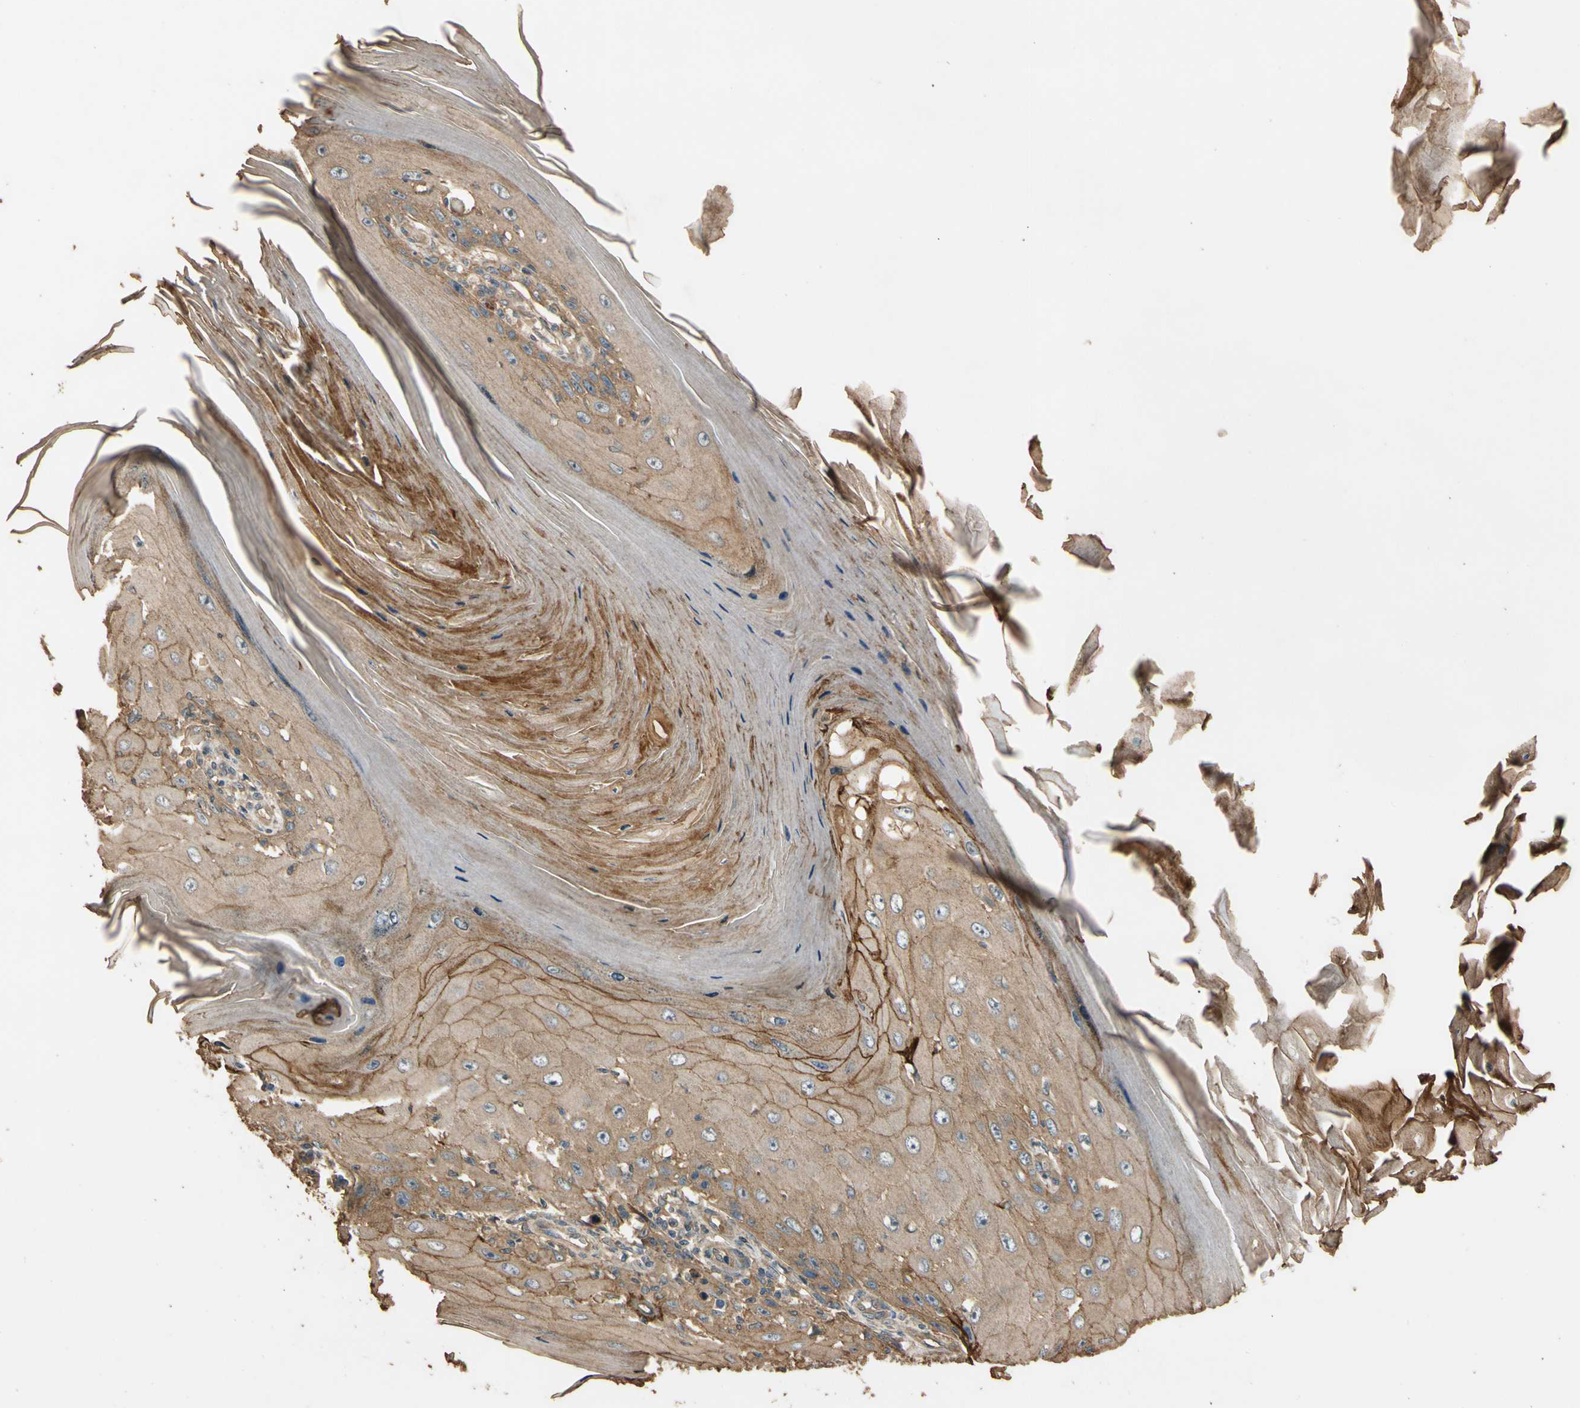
{"staining": {"intensity": "moderate", "quantity": ">75%", "location": "cytoplasmic/membranous"}, "tissue": "skin cancer", "cell_type": "Tumor cells", "image_type": "cancer", "snomed": [{"axis": "morphology", "description": "Squamous cell carcinoma, NOS"}, {"axis": "topography", "description": "Skin"}], "caption": "A brown stain labels moderate cytoplasmic/membranous expression of a protein in skin cancer (squamous cell carcinoma) tumor cells.", "gene": "MGRN1", "patient": {"sex": "female", "age": 73}}